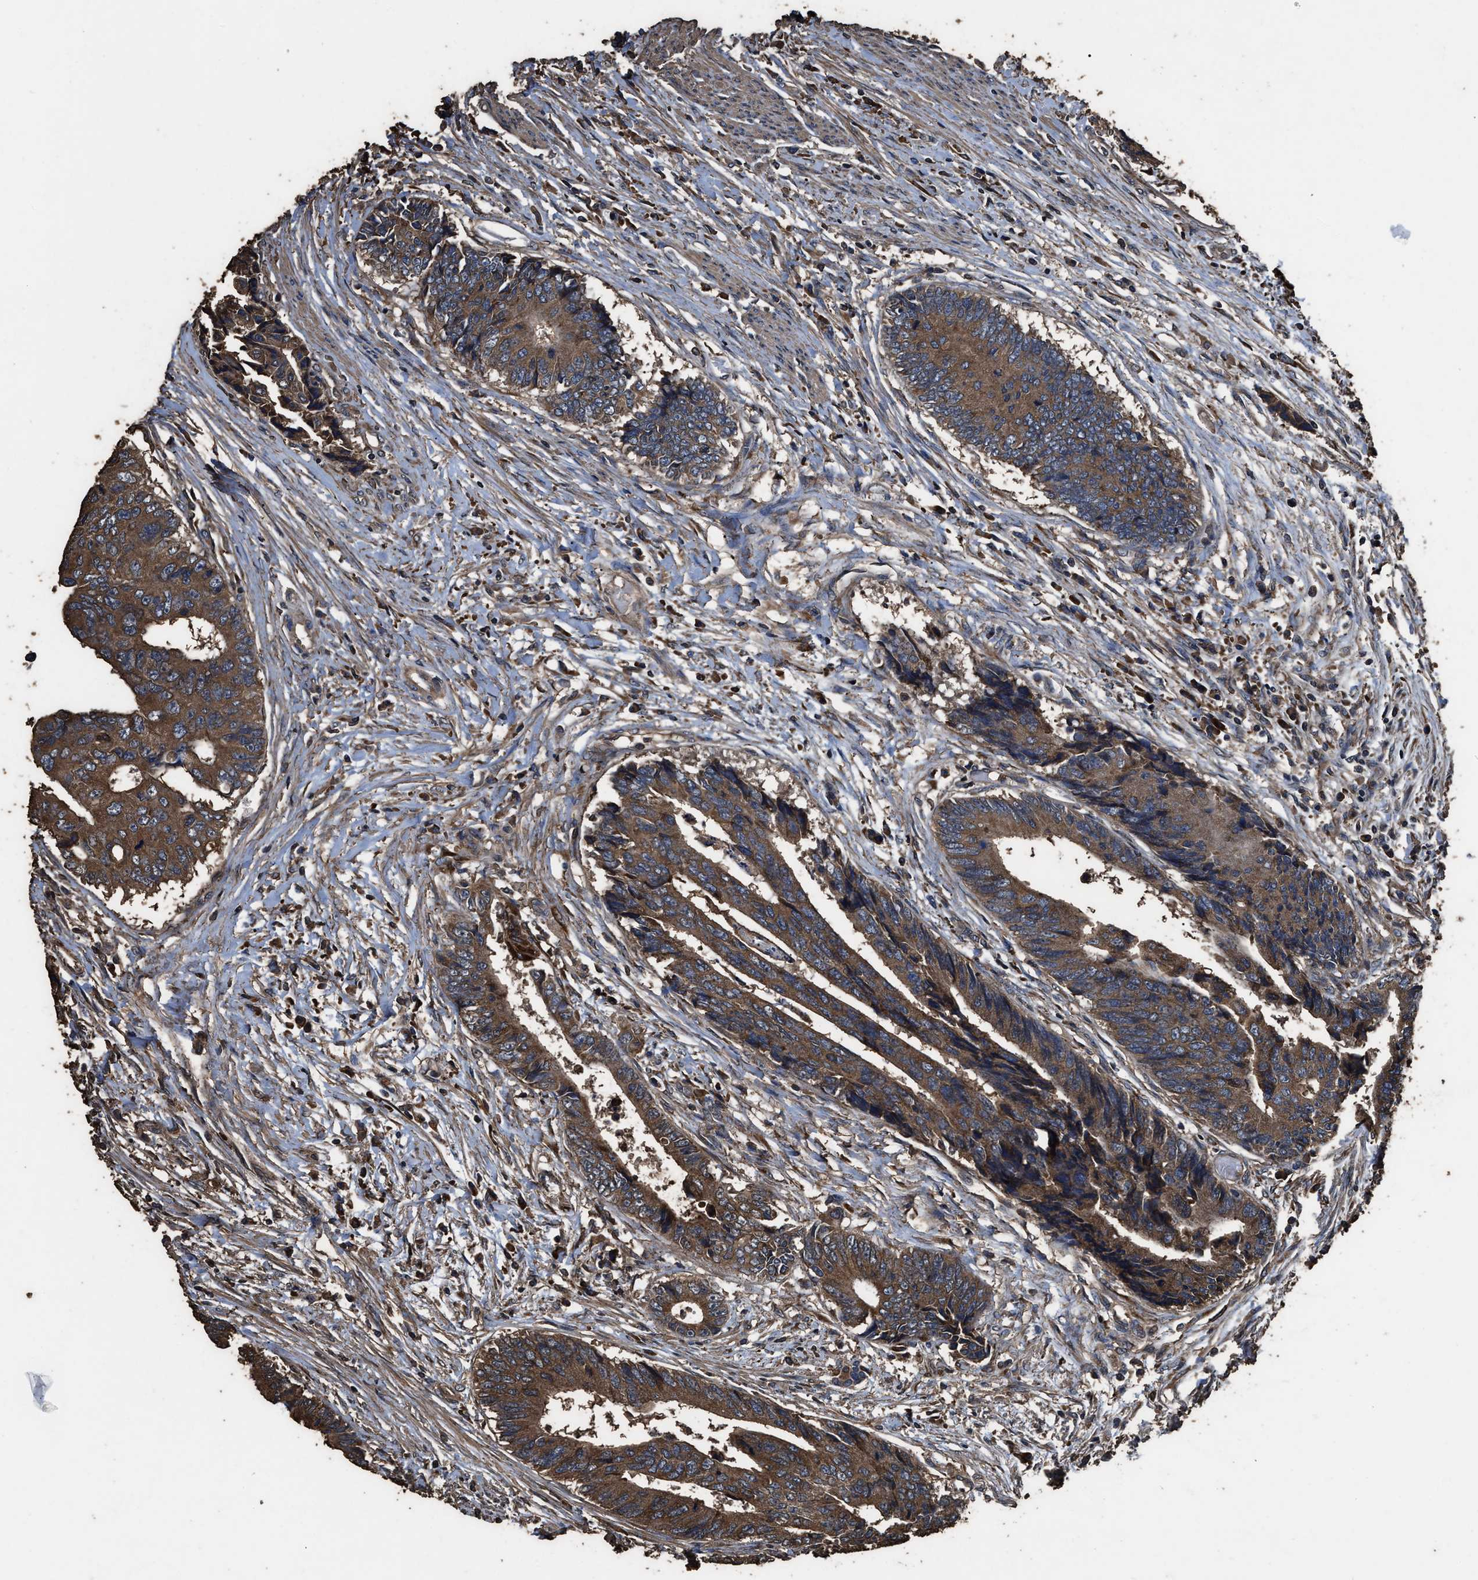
{"staining": {"intensity": "moderate", "quantity": ">75%", "location": "cytoplasmic/membranous"}, "tissue": "colorectal cancer", "cell_type": "Tumor cells", "image_type": "cancer", "snomed": [{"axis": "morphology", "description": "Adenocarcinoma, NOS"}, {"axis": "topography", "description": "Rectum"}], "caption": "IHC (DAB) staining of colorectal cancer shows moderate cytoplasmic/membranous protein positivity in about >75% of tumor cells.", "gene": "ZMYND19", "patient": {"sex": "male", "age": 84}}